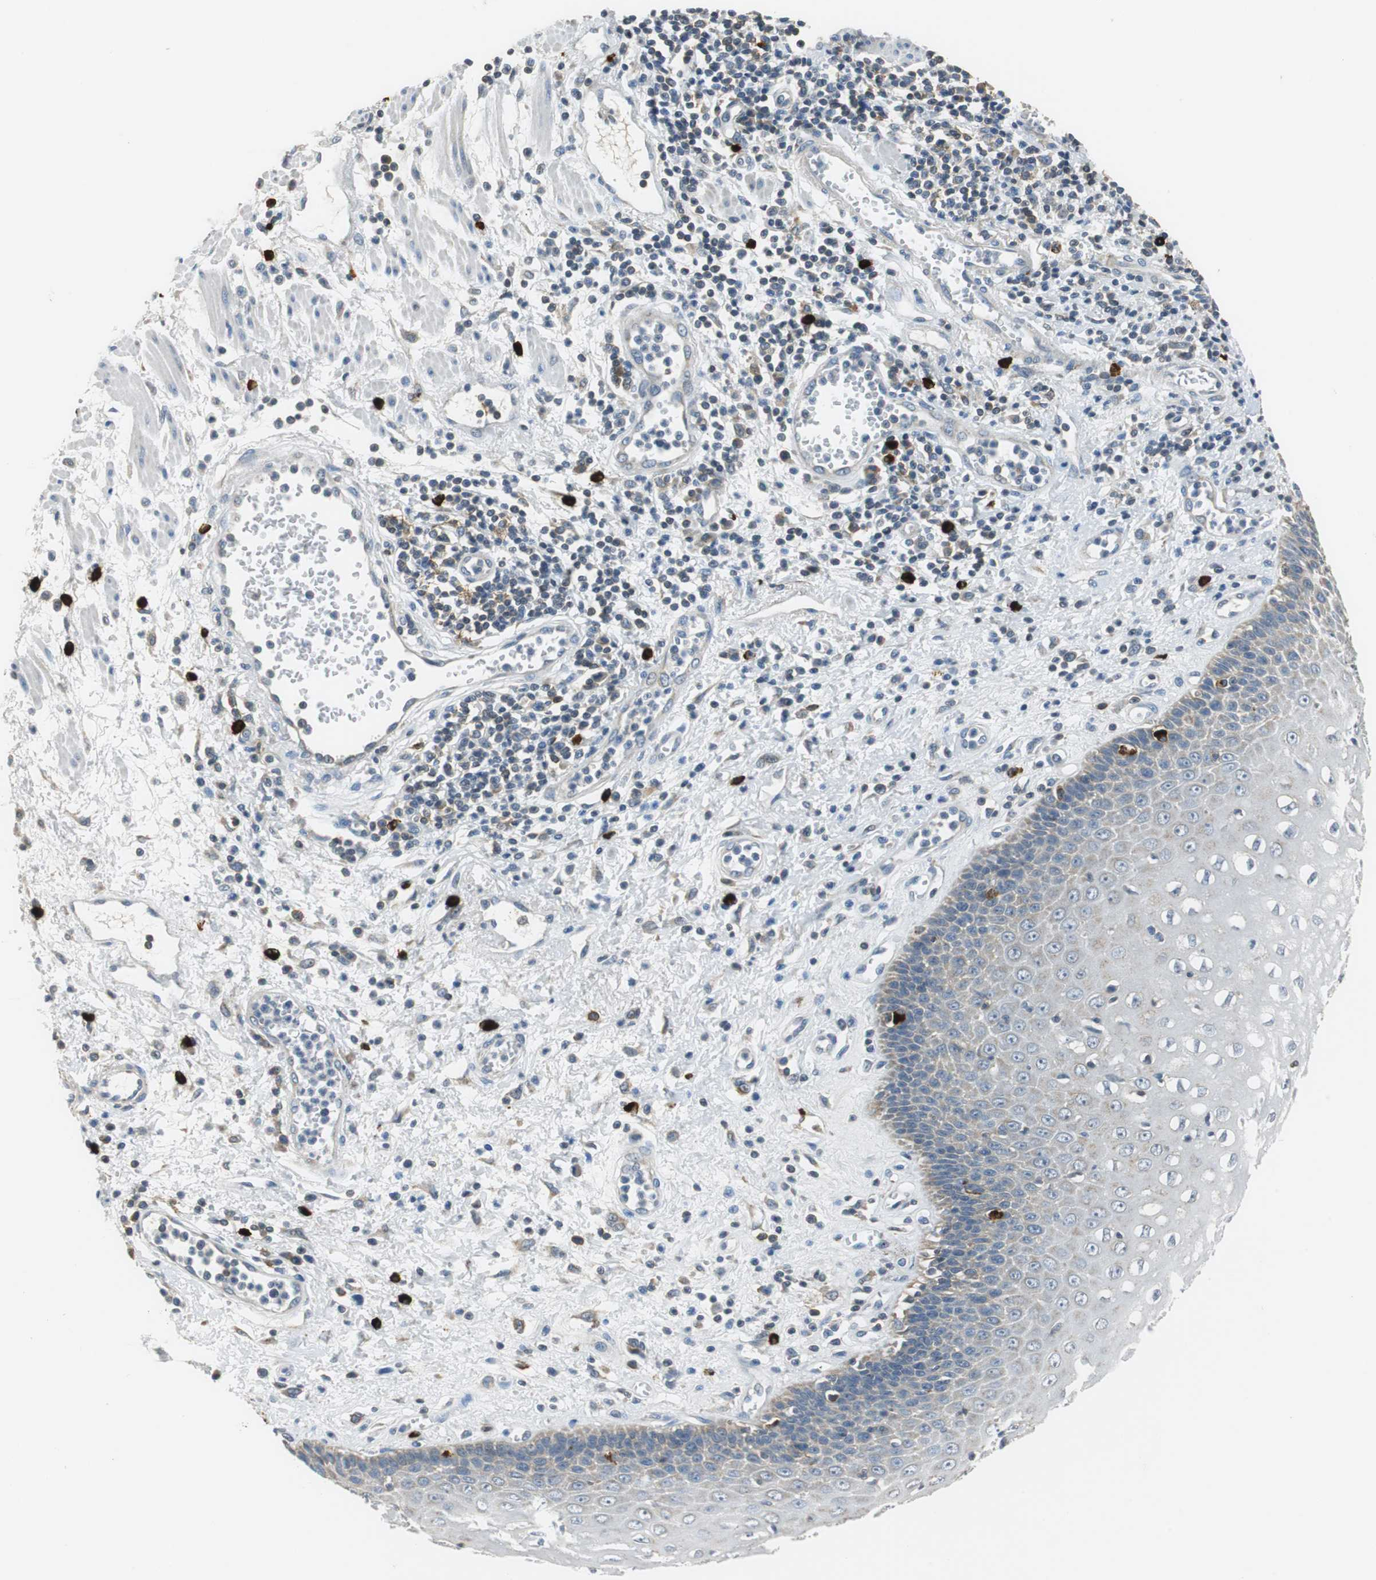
{"staining": {"intensity": "weak", "quantity": "<25%", "location": "cytoplasmic/membranous"}, "tissue": "esophagus", "cell_type": "Squamous epithelial cells", "image_type": "normal", "snomed": [{"axis": "morphology", "description": "Normal tissue, NOS"}, {"axis": "morphology", "description": "Squamous cell carcinoma, NOS"}, {"axis": "topography", "description": "Esophagus"}], "caption": "This is an immunohistochemistry (IHC) photomicrograph of unremarkable esophagus. There is no staining in squamous epithelial cells.", "gene": "CPA3", "patient": {"sex": "male", "age": 65}}